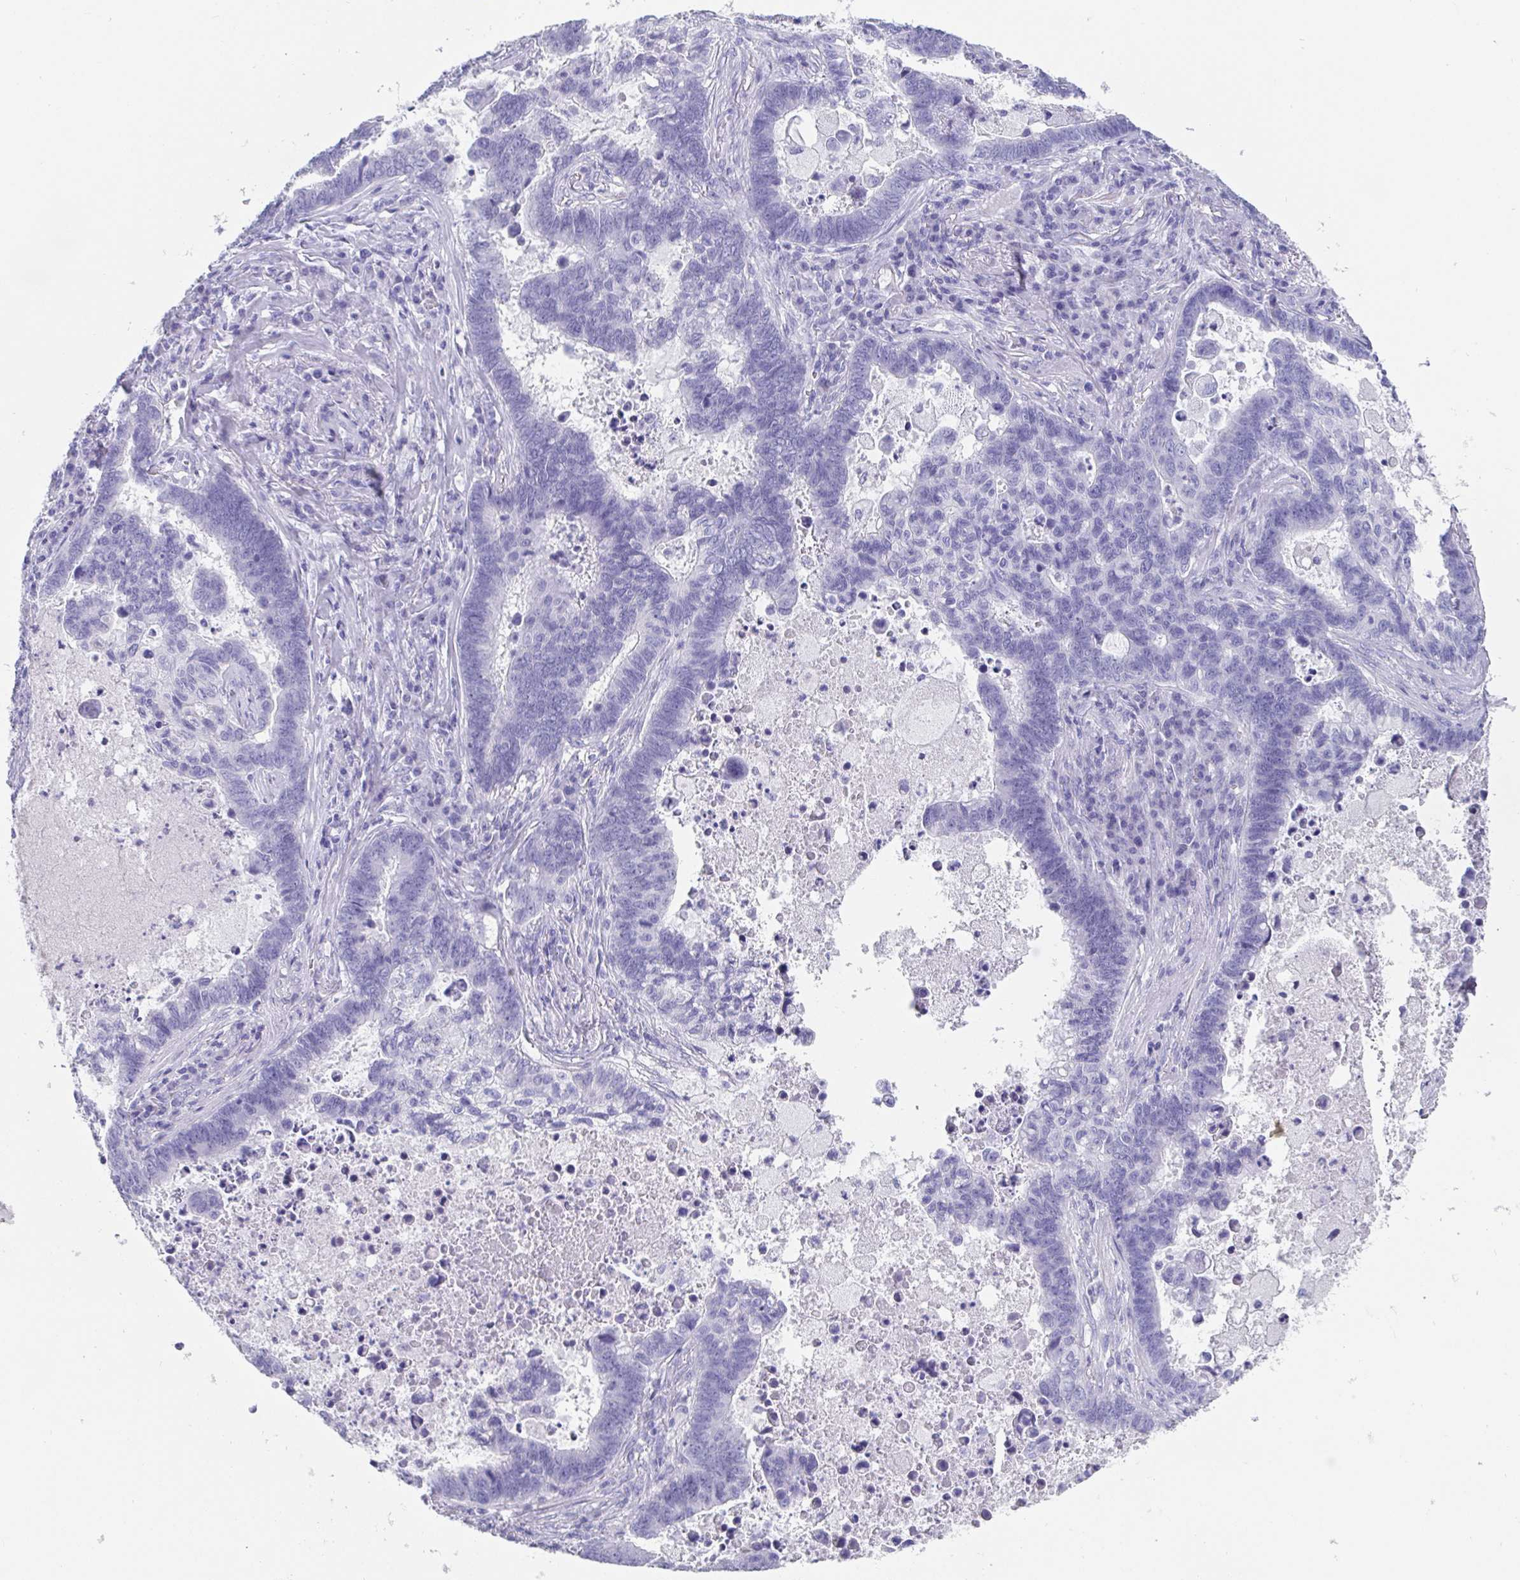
{"staining": {"intensity": "negative", "quantity": "none", "location": "none"}, "tissue": "lung cancer", "cell_type": "Tumor cells", "image_type": "cancer", "snomed": [{"axis": "morphology", "description": "Aneuploidy"}, {"axis": "morphology", "description": "Adenocarcinoma, NOS"}, {"axis": "morphology", "description": "Adenocarcinoma primary or metastatic"}, {"axis": "topography", "description": "Lung"}], "caption": "High magnification brightfield microscopy of adenocarcinoma (lung) stained with DAB (3,3'-diaminobenzidine) (brown) and counterstained with hematoxylin (blue): tumor cells show no significant positivity. (Immunohistochemistry, brightfield microscopy, high magnification).", "gene": "SCGN", "patient": {"sex": "female", "age": 75}}